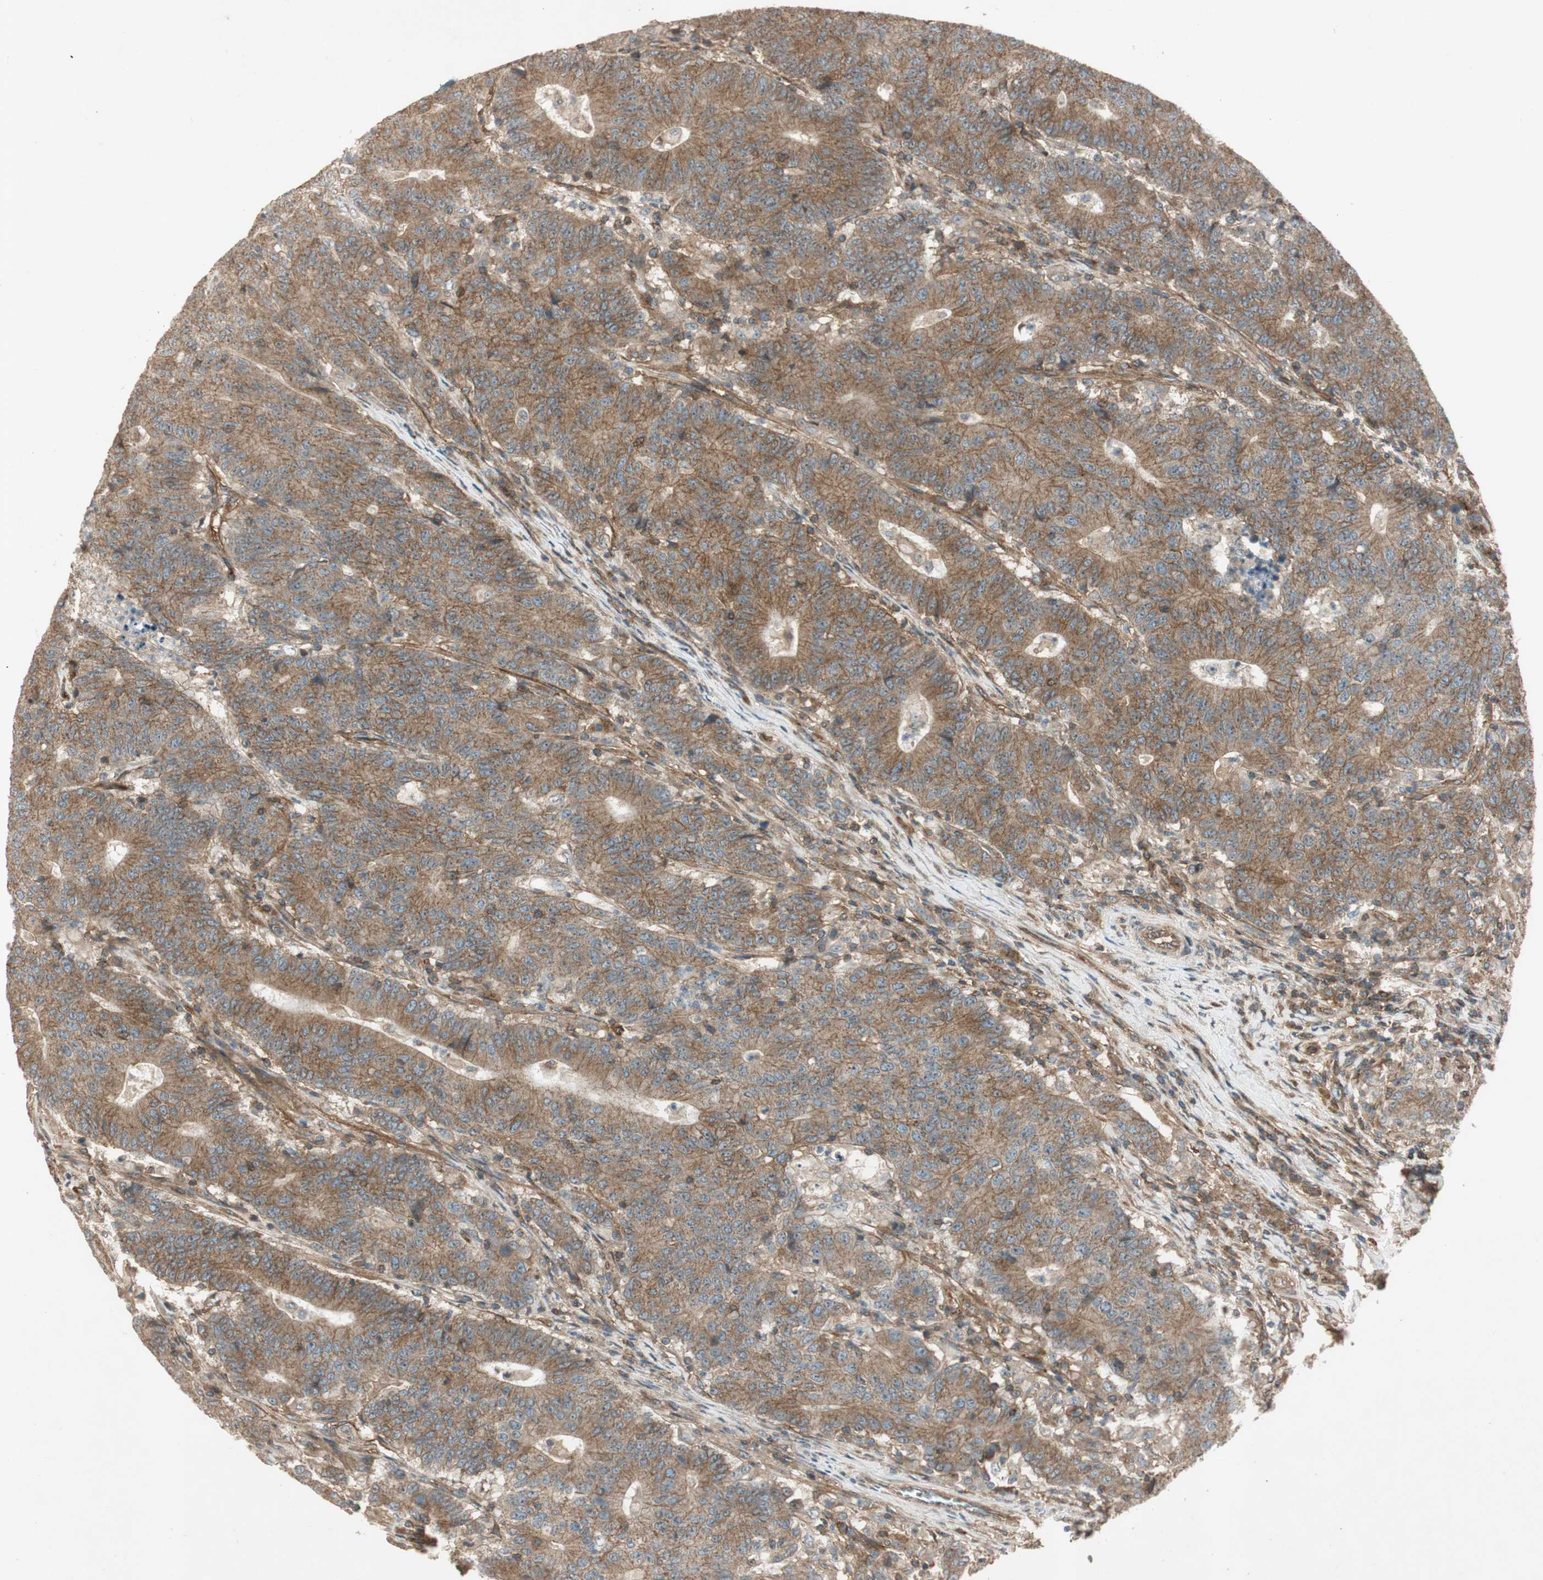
{"staining": {"intensity": "moderate", "quantity": ">75%", "location": "cytoplasmic/membranous"}, "tissue": "colorectal cancer", "cell_type": "Tumor cells", "image_type": "cancer", "snomed": [{"axis": "morphology", "description": "Normal tissue, NOS"}, {"axis": "morphology", "description": "Adenocarcinoma, NOS"}, {"axis": "topography", "description": "Colon"}], "caption": "This is a histology image of immunohistochemistry staining of adenocarcinoma (colorectal), which shows moderate positivity in the cytoplasmic/membranous of tumor cells.", "gene": "BTN3A3", "patient": {"sex": "female", "age": 75}}